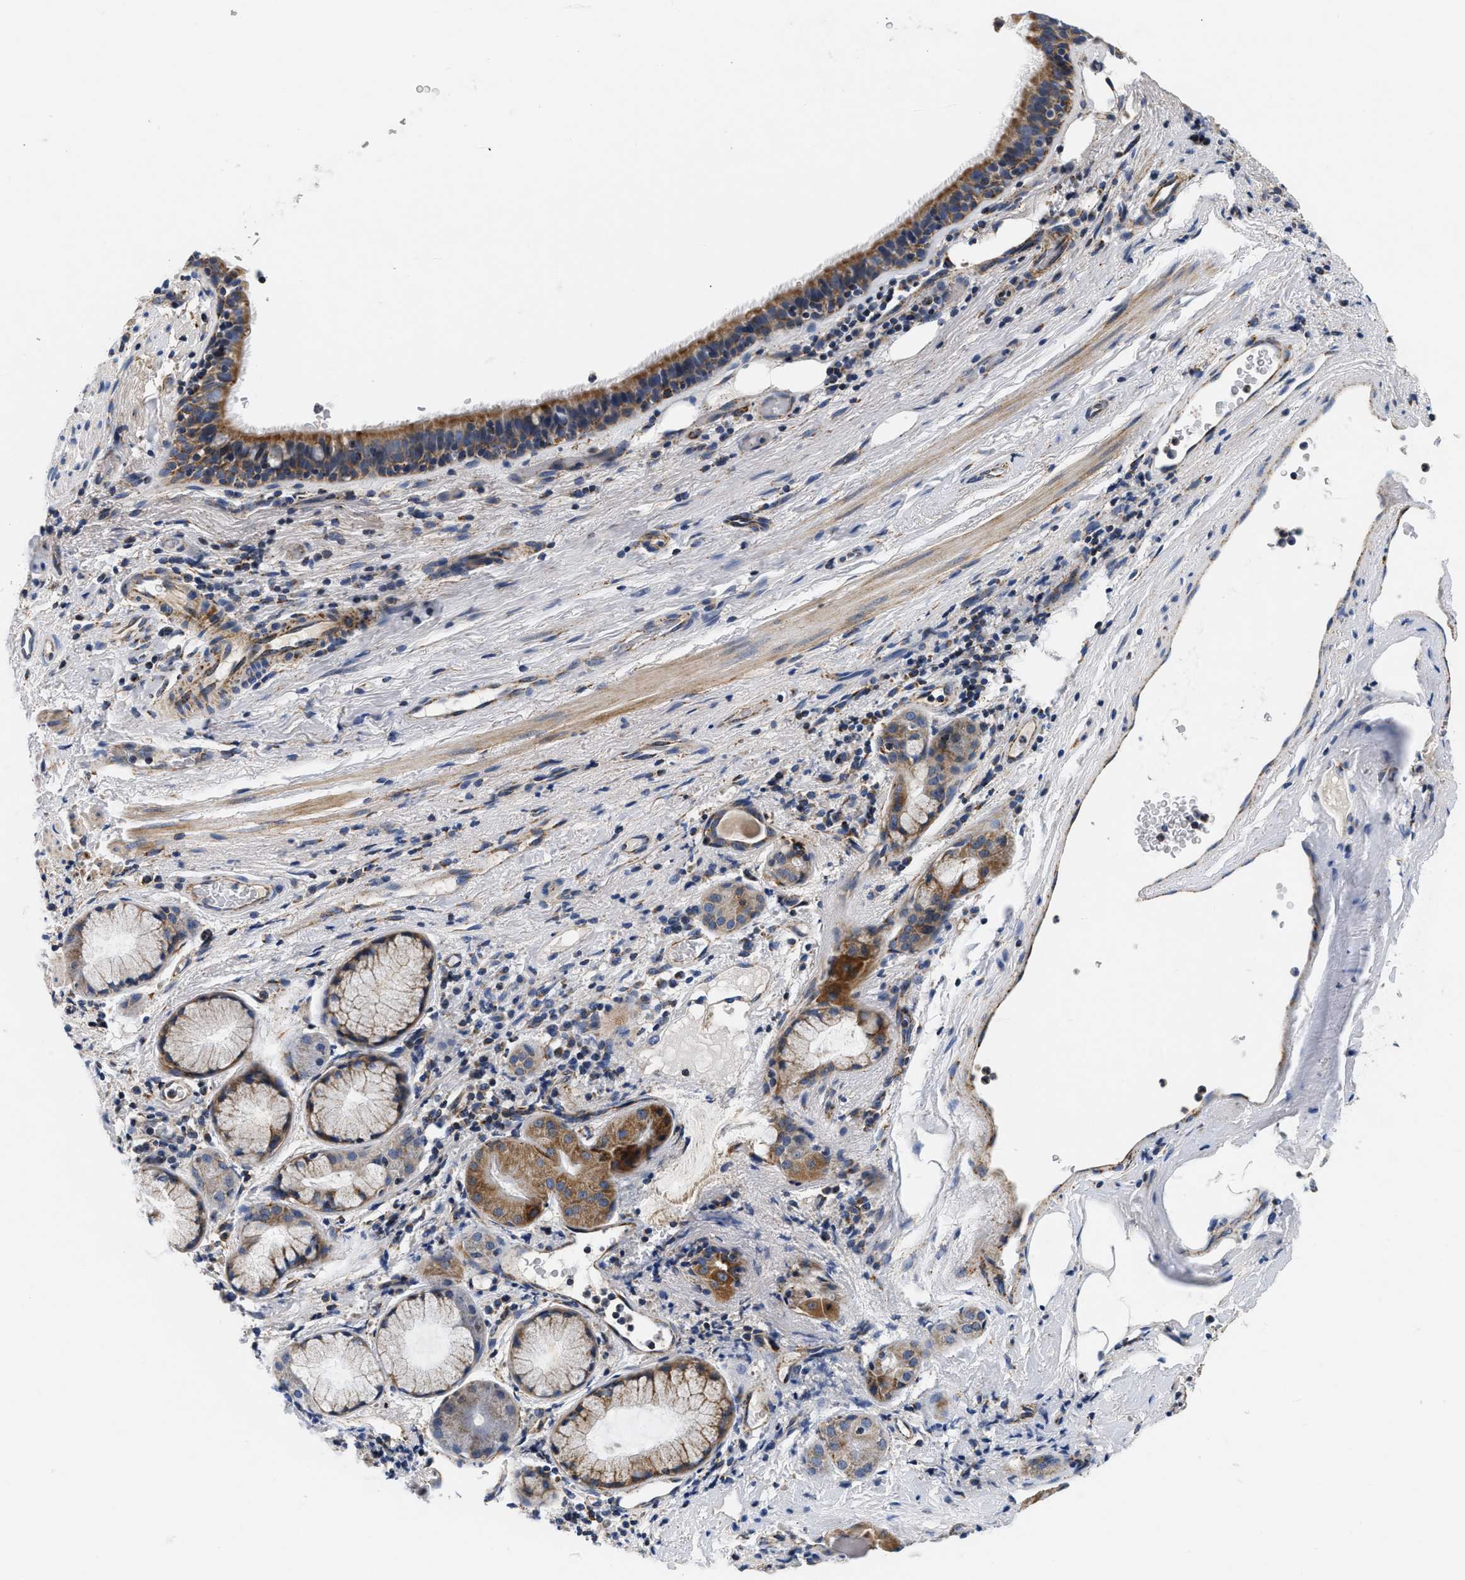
{"staining": {"intensity": "moderate", "quantity": ">75%", "location": "cytoplasmic/membranous"}, "tissue": "bronchus", "cell_type": "Respiratory epithelial cells", "image_type": "normal", "snomed": [{"axis": "morphology", "description": "Normal tissue, NOS"}, {"axis": "morphology", "description": "Inflammation, NOS"}, {"axis": "topography", "description": "Cartilage tissue"}, {"axis": "topography", "description": "Bronchus"}], "caption": "This photomicrograph reveals IHC staining of normal human bronchus, with medium moderate cytoplasmic/membranous staining in approximately >75% of respiratory epithelial cells.", "gene": "PDP1", "patient": {"sex": "male", "age": 77}}